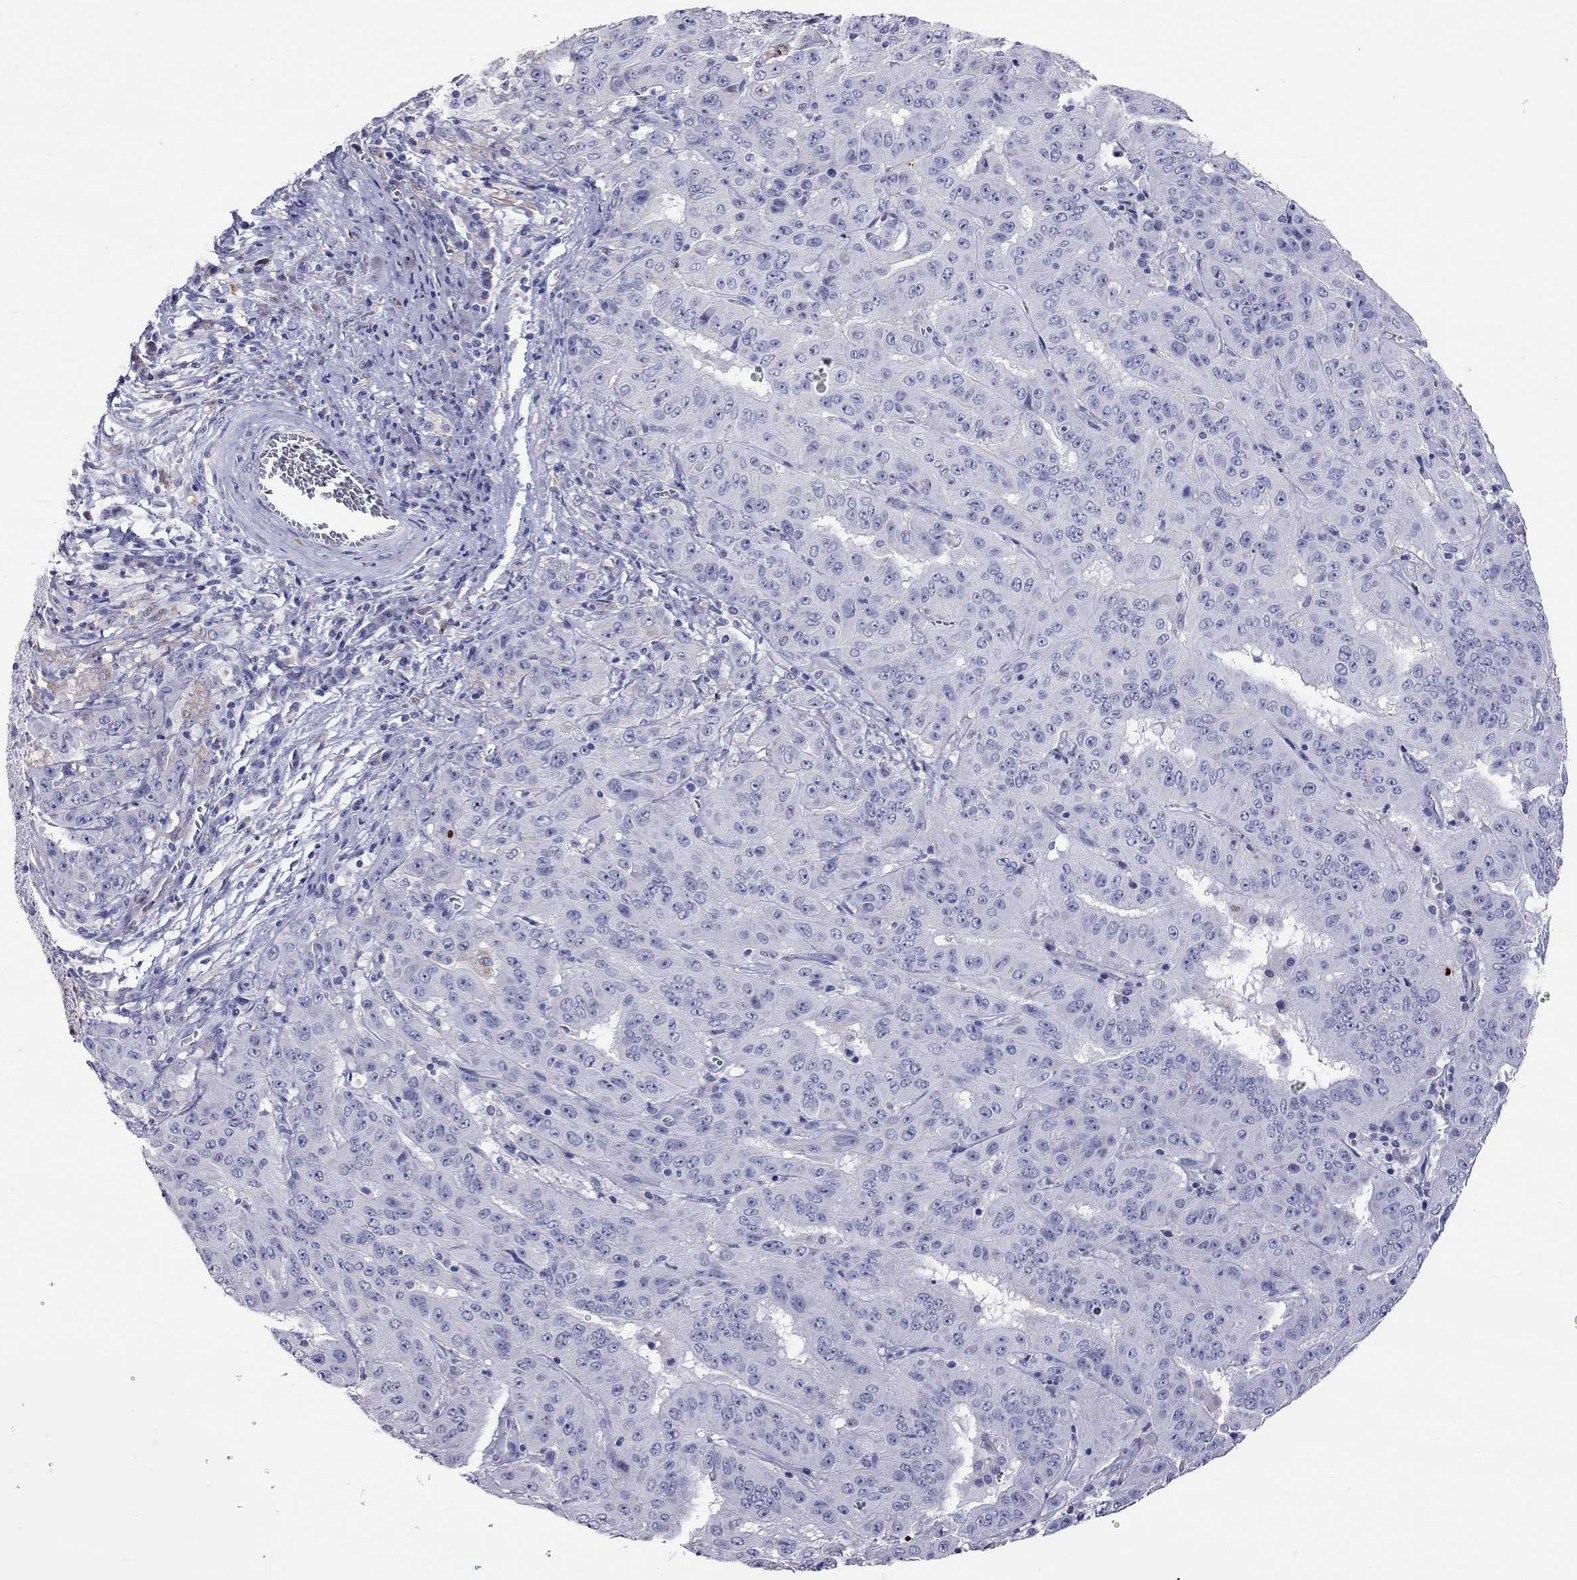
{"staining": {"intensity": "negative", "quantity": "none", "location": "none"}, "tissue": "pancreatic cancer", "cell_type": "Tumor cells", "image_type": "cancer", "snomed": [{"axis": "morphology", "description": "Adenocarcinoma, NOS"}, {"axis": "topography", "description": "Pancreas"}], "caption": "Immunohistochemical staining of human pancreatic cancer (adenocarcinoma) demonstrates no significant expression in tumor cells.", "gene": "SERPINA3", "patient": {"sex": "male", "age": 63}}